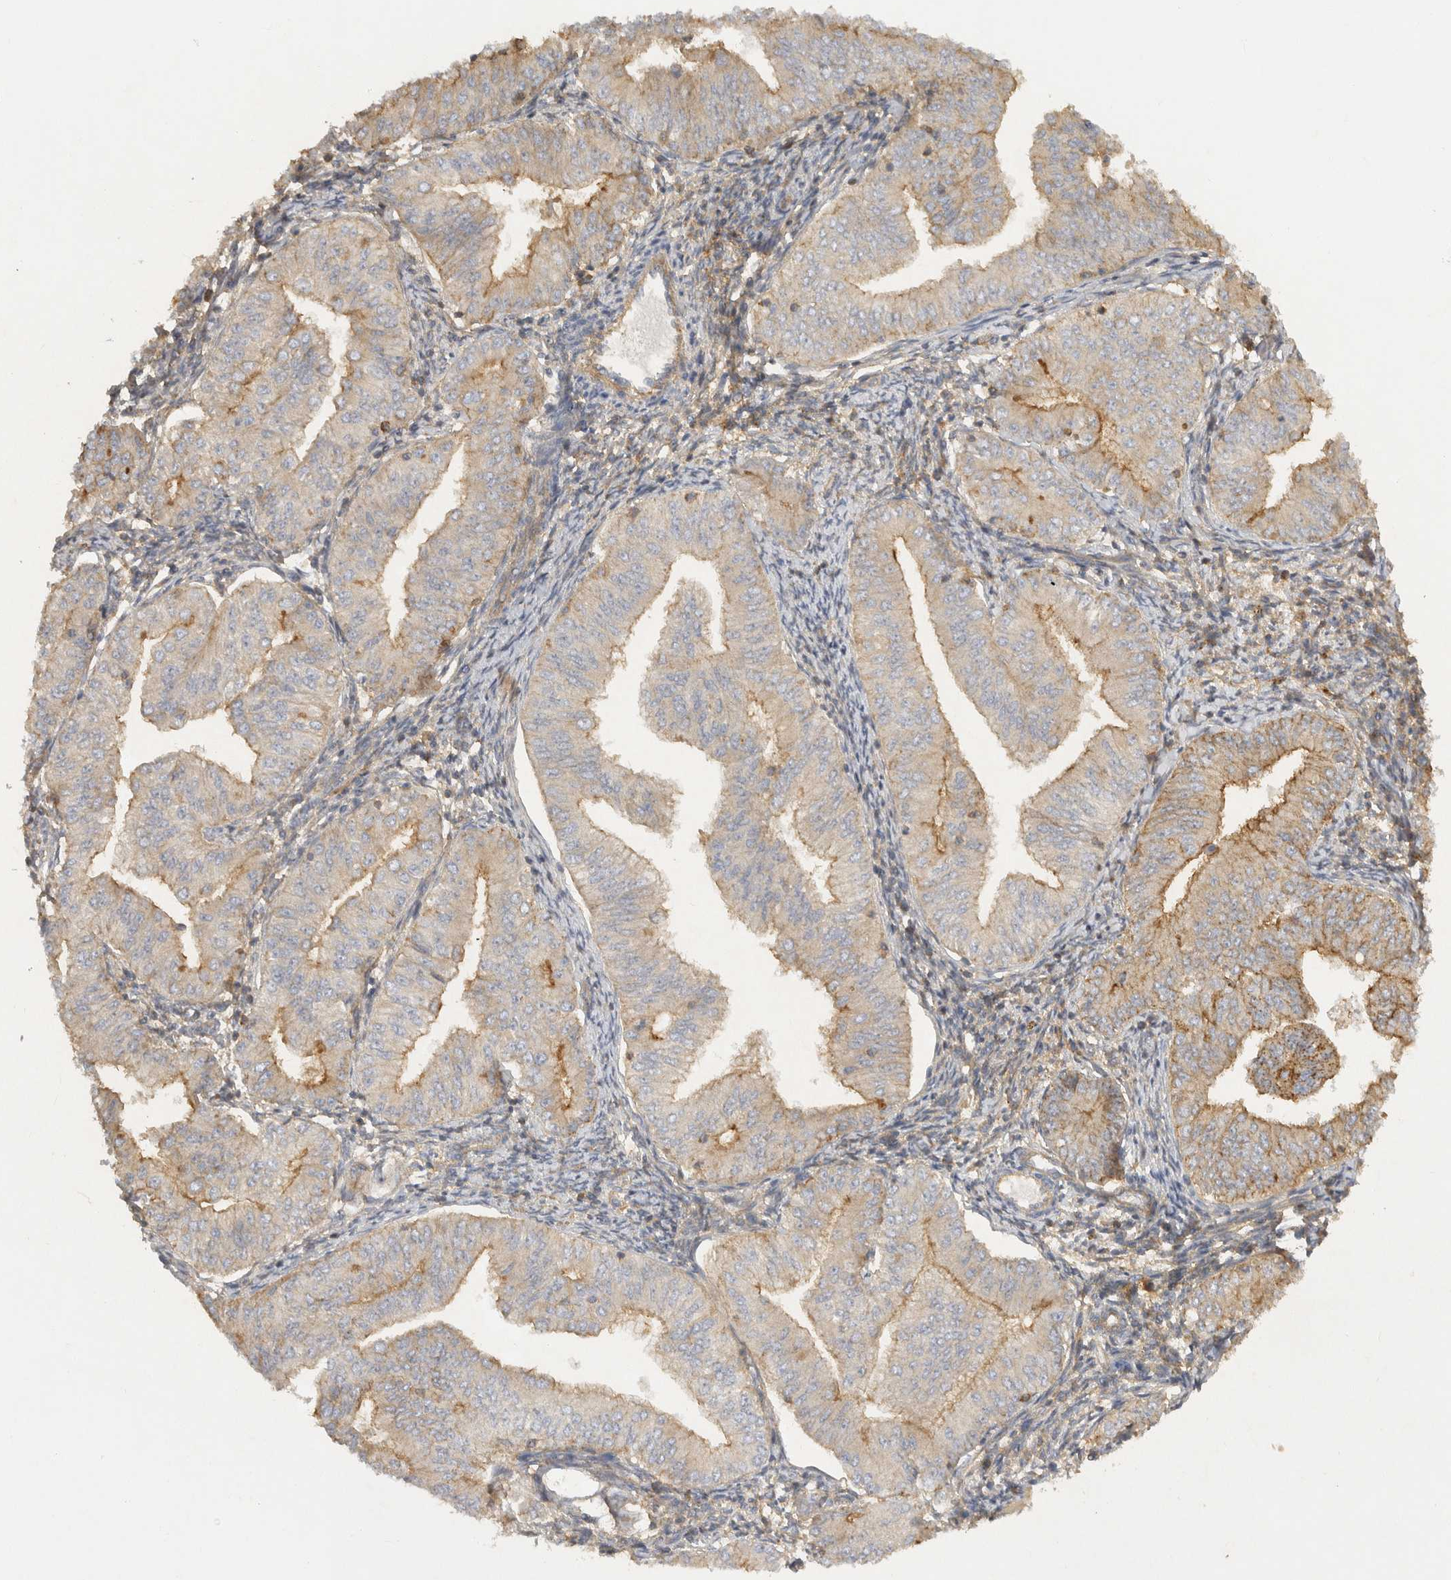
{"staining": {"intensity": "moderate", "quantity": "25%-75%", "location": "cytoplasmic/membranous"}, "tissue": "endometrial cancer", "cell_type": "Tumor cells", "image_type": "cancer", "snomed": [{"axis": "morphology", "description": "Normal tissue, NOS"}, {"axis": "morphology", "description": "Adenocarcinoma, NOS"}, {"axis": "topography", "description": "Endometrium"}], "caption": "Protein expression analysis of endometrial cancer exhibits moderate cytoplasmic/membranous expression in approximately 25%-75% of tumor cells.", "gene": "CHMP6", "patient": {"sex": "female", "age": 53}}